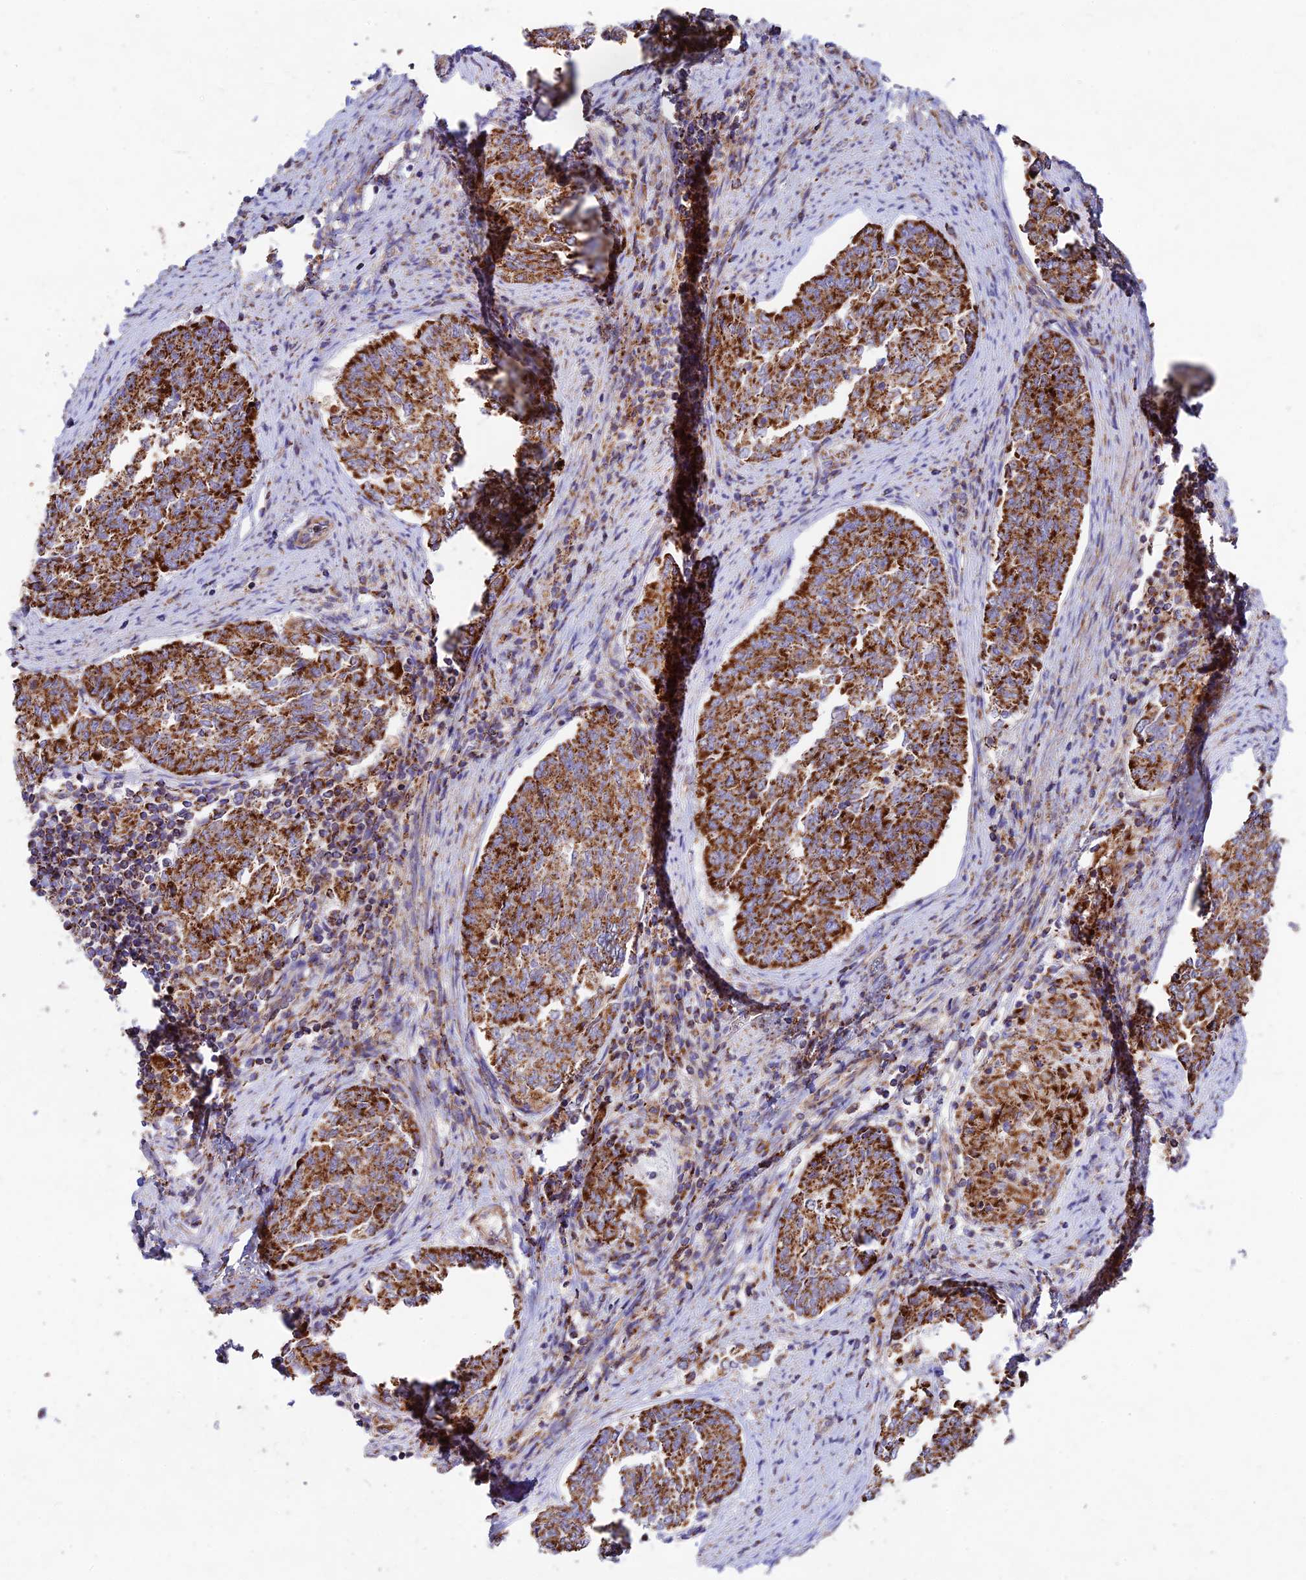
{"staining": {"intensity": "strong", "quantity": ">75%", "location": "cytoplasmic/membranous"}, "tissue": "endometrial cancer", "cell_type": "Tumor cells", "image_type": "cancer", "snomed": [{"axis": "morphology", "description": "Adenocarcinoma, NOS"}, {"axis": "topography", "description": "Endometrium"}], "caption": "Adenocarcinoma (endometrial) stained for a protein (brown) reveals strong cytoplasmic/membranous positive positivity in about >75% of tumor cells.", "gene": "KHDC3L", "patient": {"sex": "female", "age": 80}}